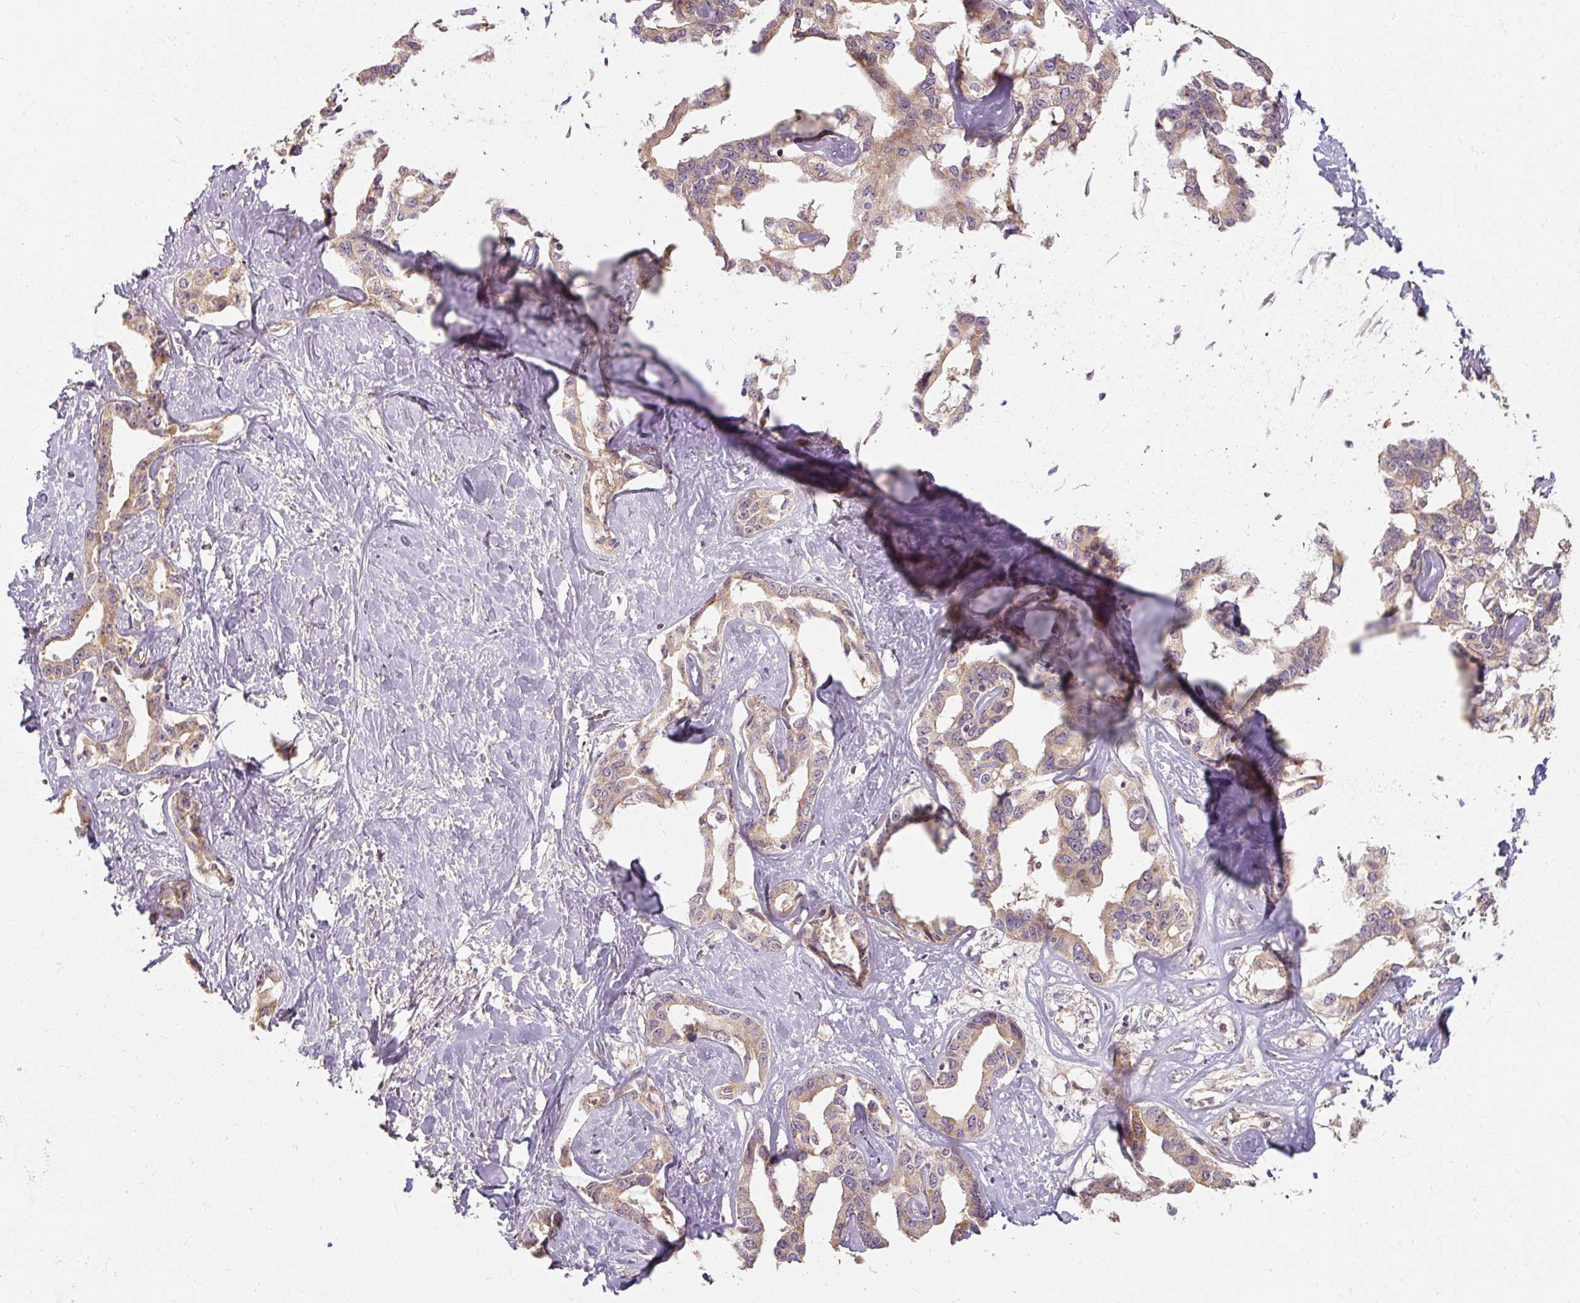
{"staining": {"intensity": "weak", "quantity": "25%-75%", "location": "cytoplasmic/membranous"}, "tissue": "liver cancer", "cell_type": "Tumor cells", "image_type": "cancer", "snomed": [{"axis": "morphology", "description": "Cholangiocarcinoma"}, {"axis": "topography", "description": "Liver"}], "caption": "Cholangiocarcinoma (liver) tissue demonstrates weak cytoplasmic/membranous positivity in approximately 25%-75% of tumor cells", "gene": "RB1CC1", "patient": {"sex": "male", "age": 59}}